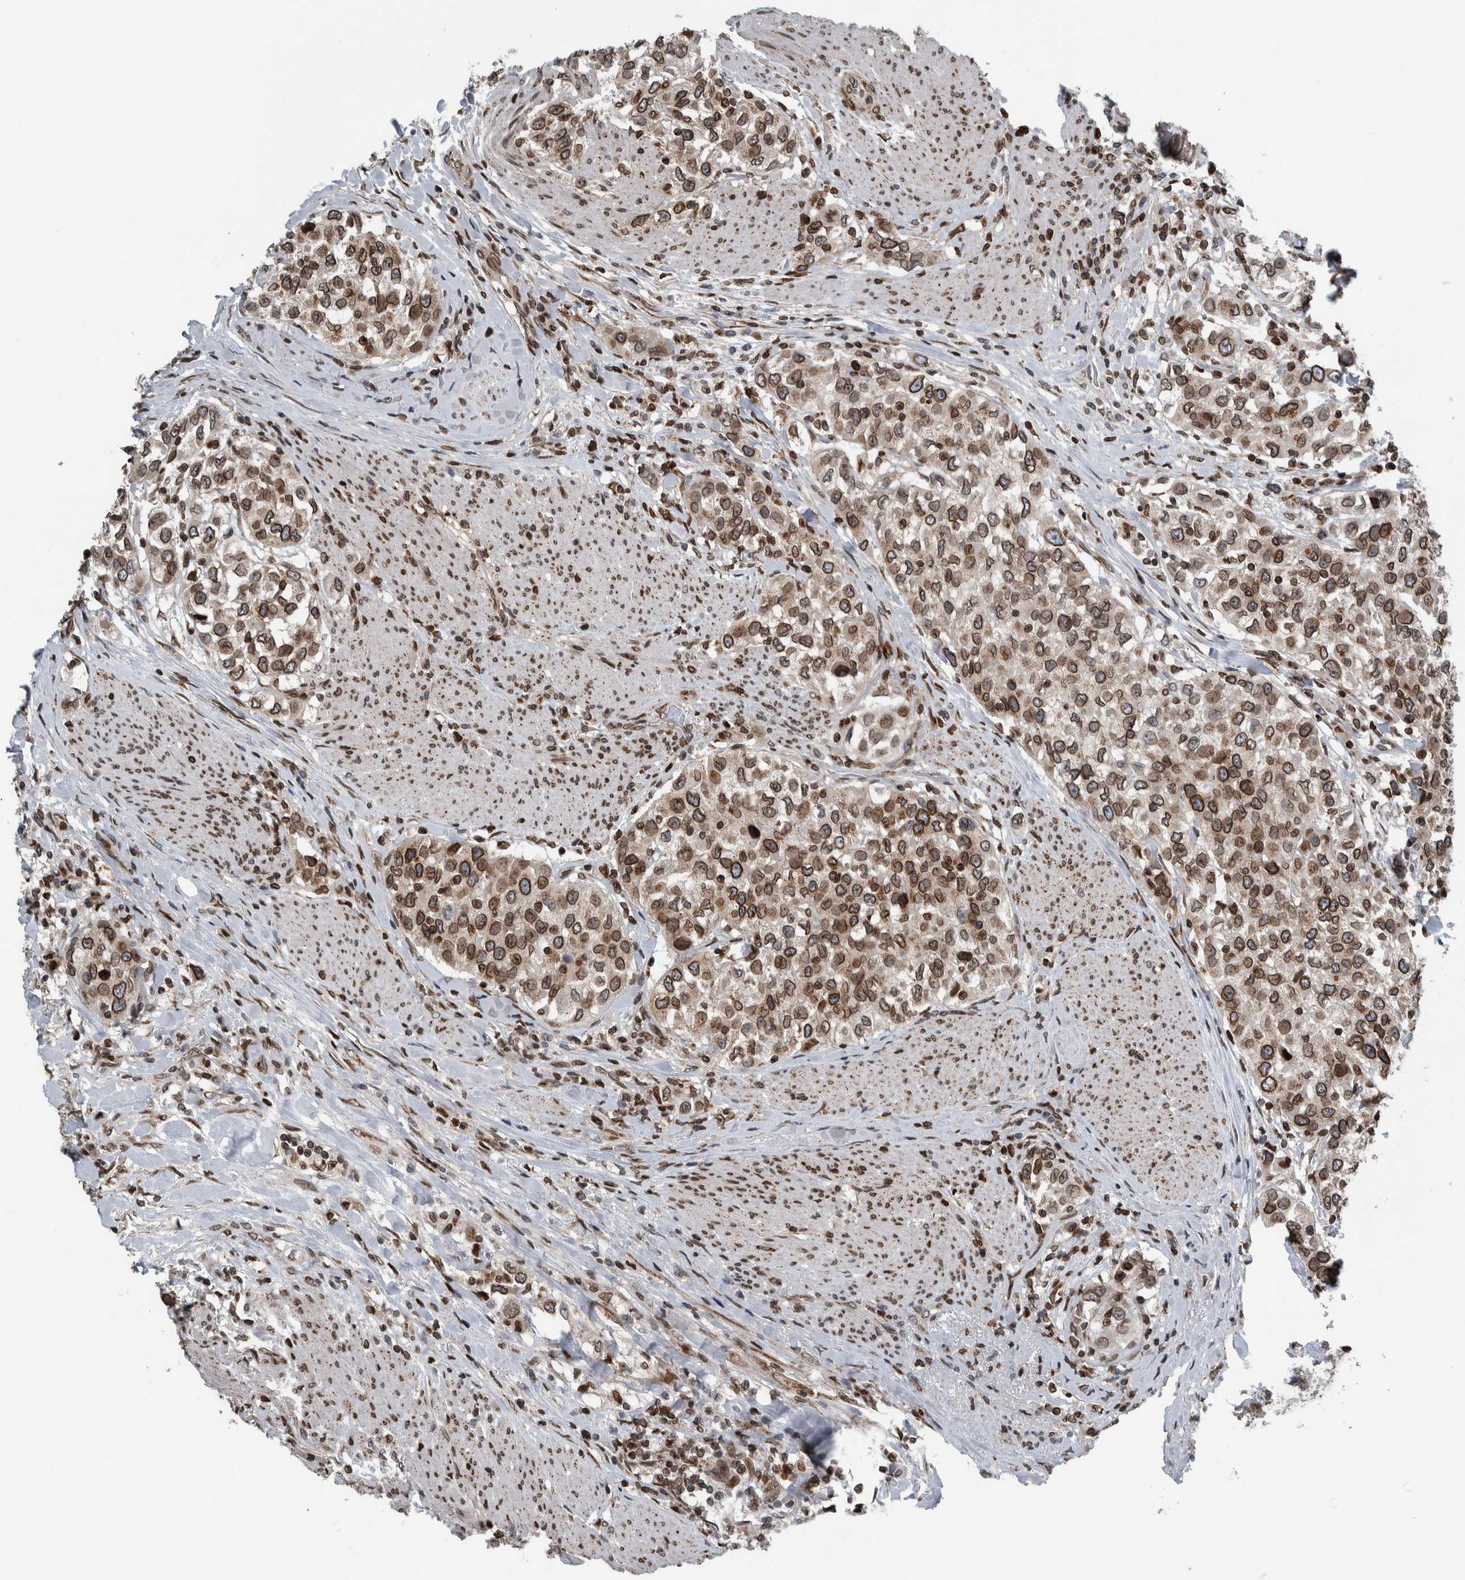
{"staining": {"intensity": "moderate", "quantity": ">75%", "location": "cytoplasmic/membranous,nuclear"}, "tissue": "urothelial cancer", "cell_type": "Tumor cells", "image_type": "cancer", "snomed": [{"axis": "morphology", "description": "Urothelial carcinoma, High grade"}, {"axis": "topography", "description": "Urinary bladder"}], "caption": "Brown immunohistochemical staining in urothelial cancer exhibits moderate cytoplasmic/membranous and nuclear positivity in approximately >75% of tumor cells. (DAB (3,3'-diaminobenzidine) IHC, brown staining for protein, blue staining for nuclei).", "gene": "FAM135B", "patient": {"sex": "female", "age": 80}}